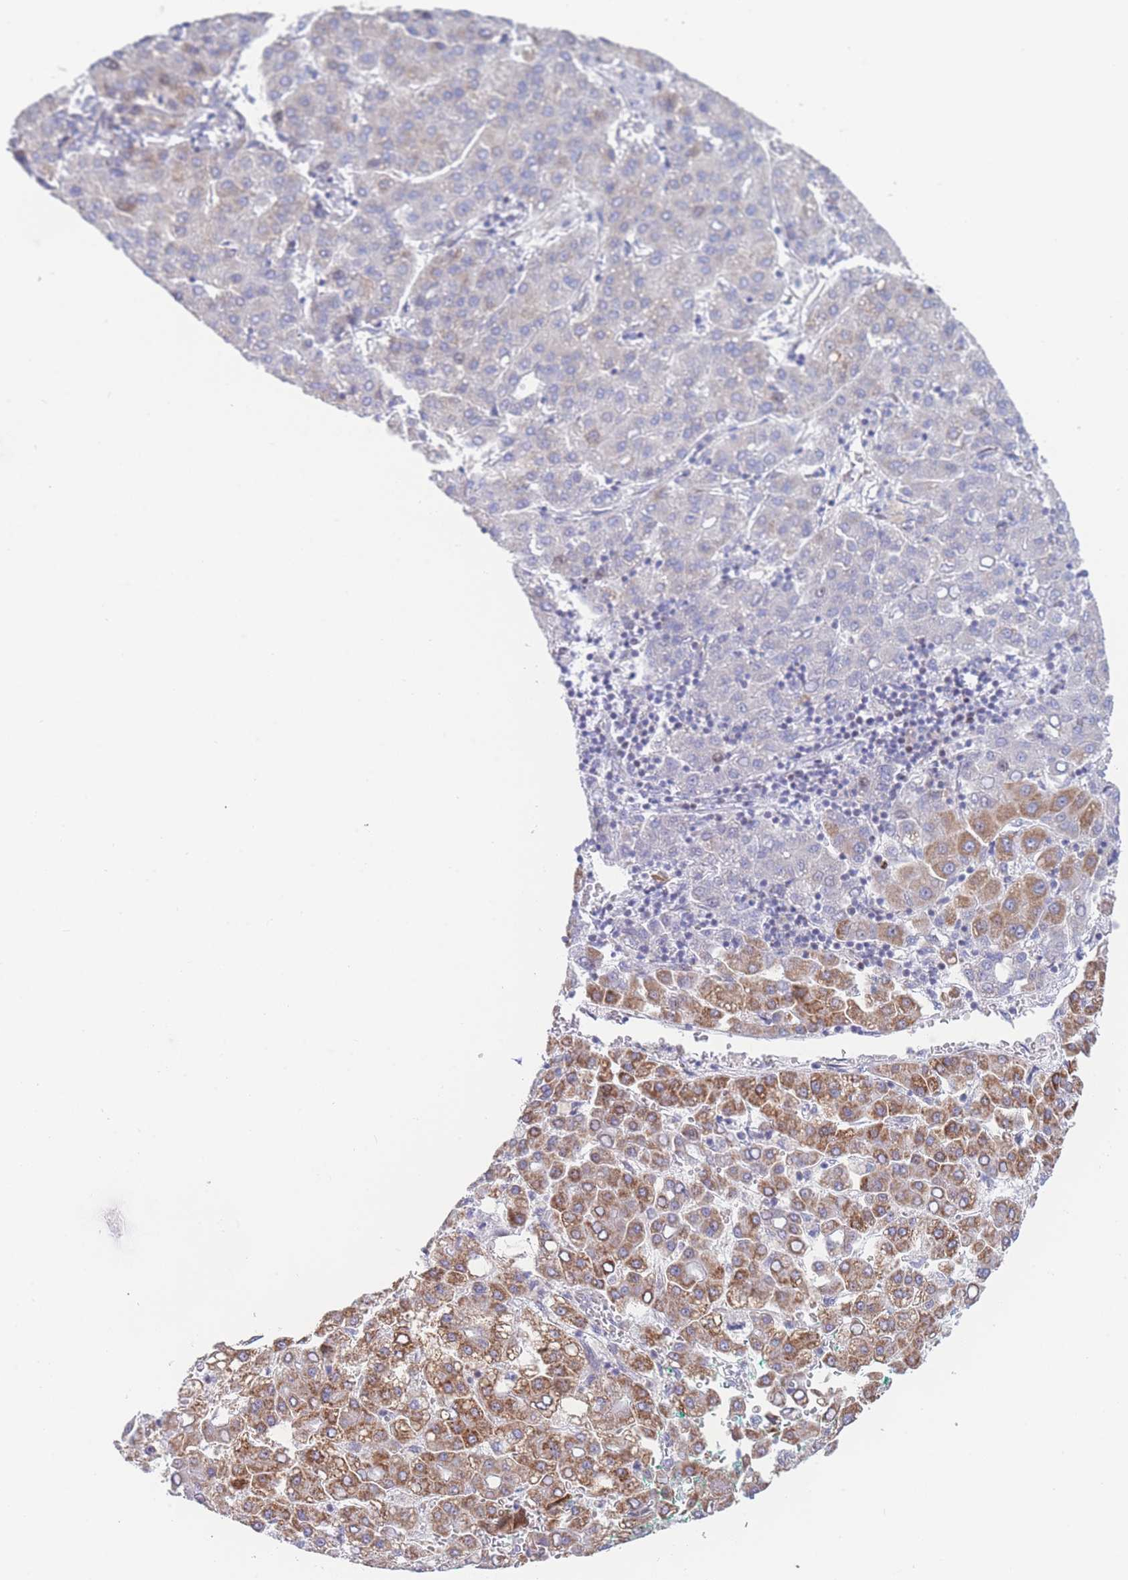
{"staining": {"intensity": "moderate", "quantity": "<25%", "location": "cytoplasmic/membranous"}, "tissue": "liver cancer", "cell_type": "Tumor cells", "image_type": "cancer", "snomed": [{"axis": "morphology", "description": "Carcinoma, Hepatocellular, NOS"}, {"axis": "topography", "description": "Liver"}], "caption": "Human liver cancer stained with a brown dye shows moderate cytoplasmic/membranous positive staining in approximately <25% of tumor cells.", "gene": "GPAM", "patient": {"sex": "male", "age": 65}}